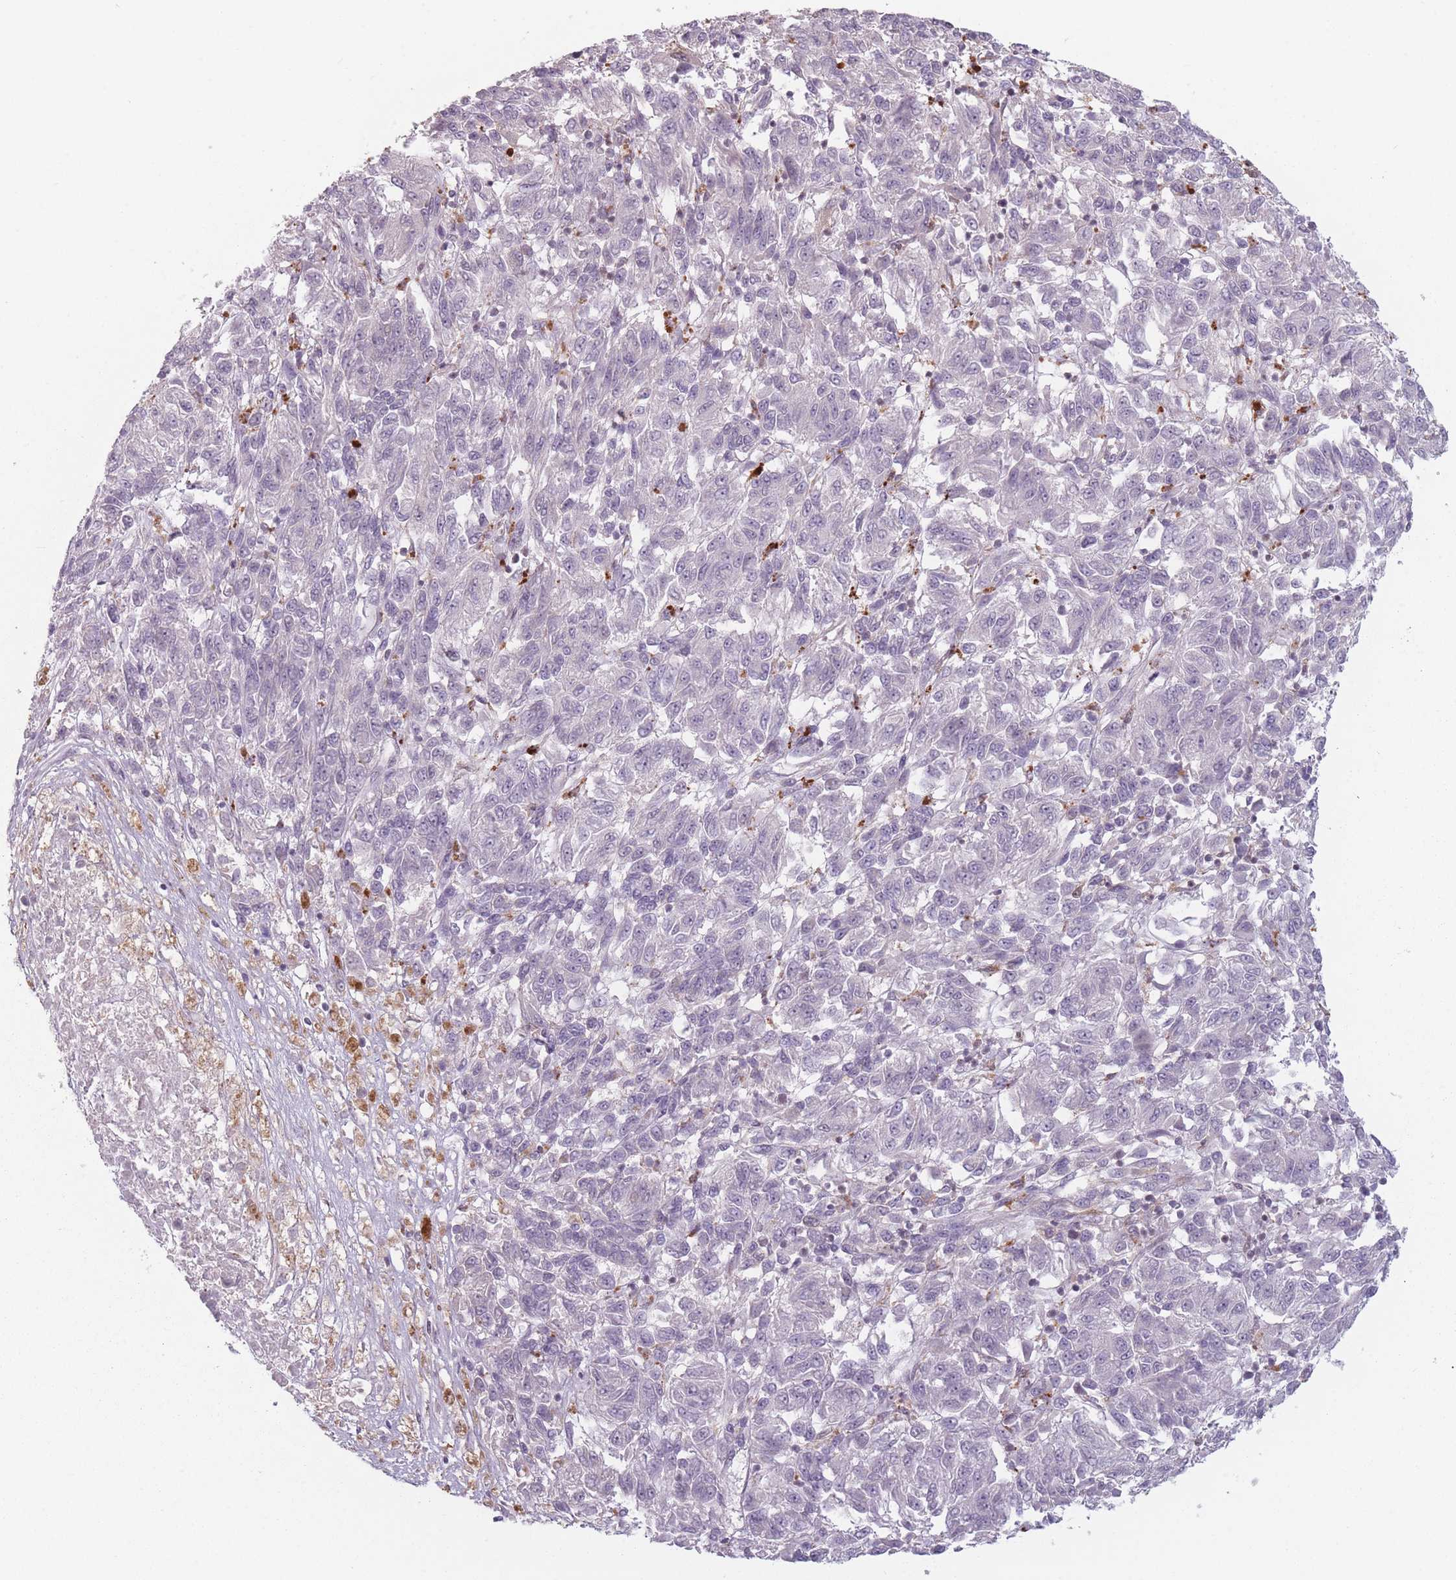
{"staining": {"intensity": "negative", "quantity": "none", "location": "none"}, "tissue": "melanoma", "cell_type": "Tumor cells", "image_type": "cancer", "snomed": [{"axis": "morphology", "description": "Malignant melanoma, Metastatic site"}, {"axis": "topography", "description": "Lung"}], "caption": "Immunohistochemistry (IHC) image of neoplastic tissue: human malignant melanoma (metastatic site) stained with DAB reveals no significant protein positivity in tumor cells.", "gene": "OR10C1", "patient": {"sex": "male", "age": 64}}